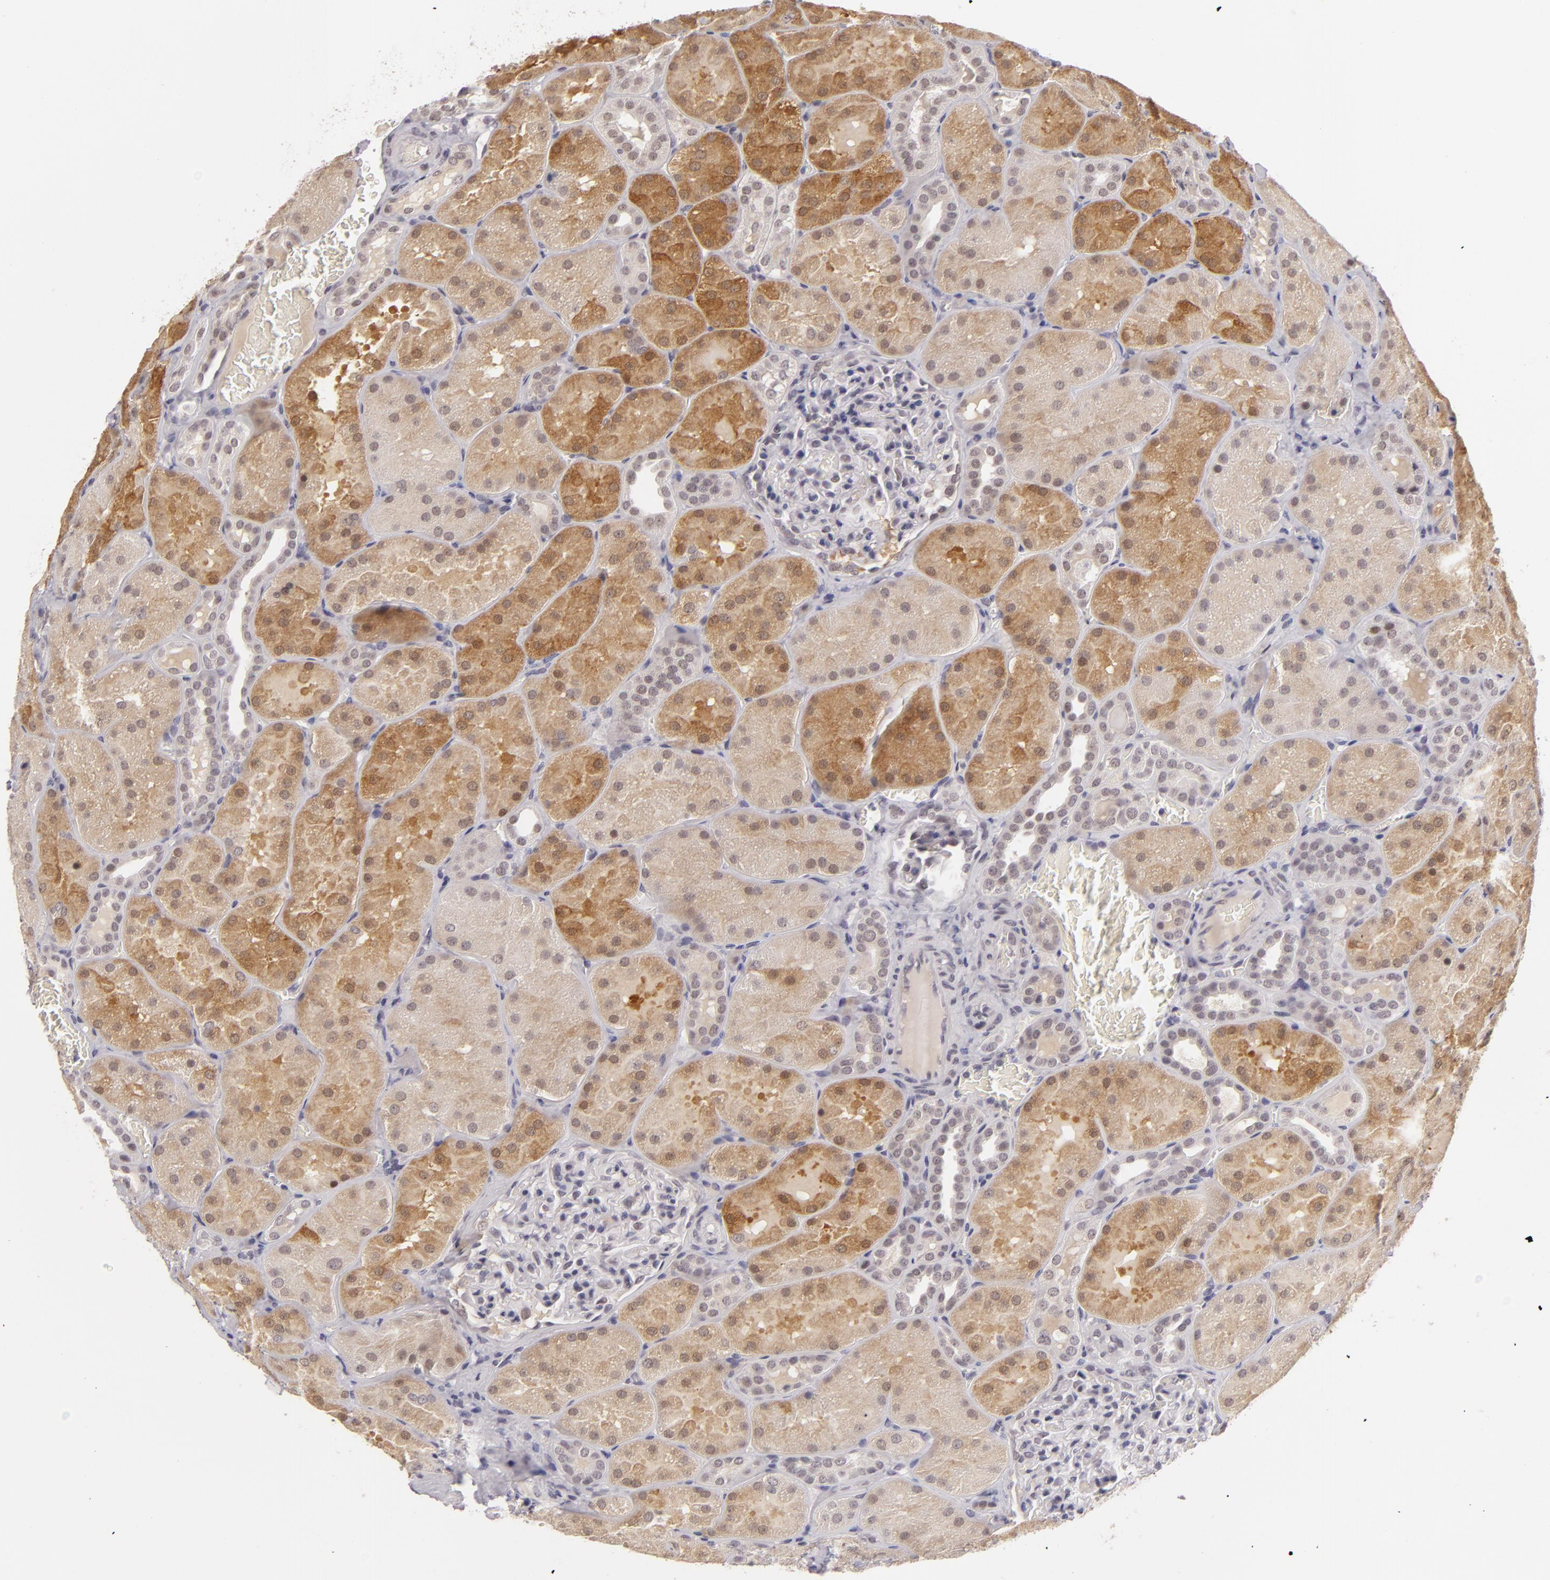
{"staining": {"intensity": "negative", "quantity": "none", "location": "none"}, "tissue": "kidney", "cell_type": "Cells in glomeruli", "image_type": "normal", "snomed": [{"axis": "morphology", "description": "Normal tissue, NOS"}, {"axis": "topography", "description": "Kidney"}], "caption": "An immunohistochemistry photomicrograph of unremarkable kidney is shown. There is no staining in cells in glomeruli of kidney.", "gene": "ZNF205", "patient": {"sex": "male", "age": 28}}